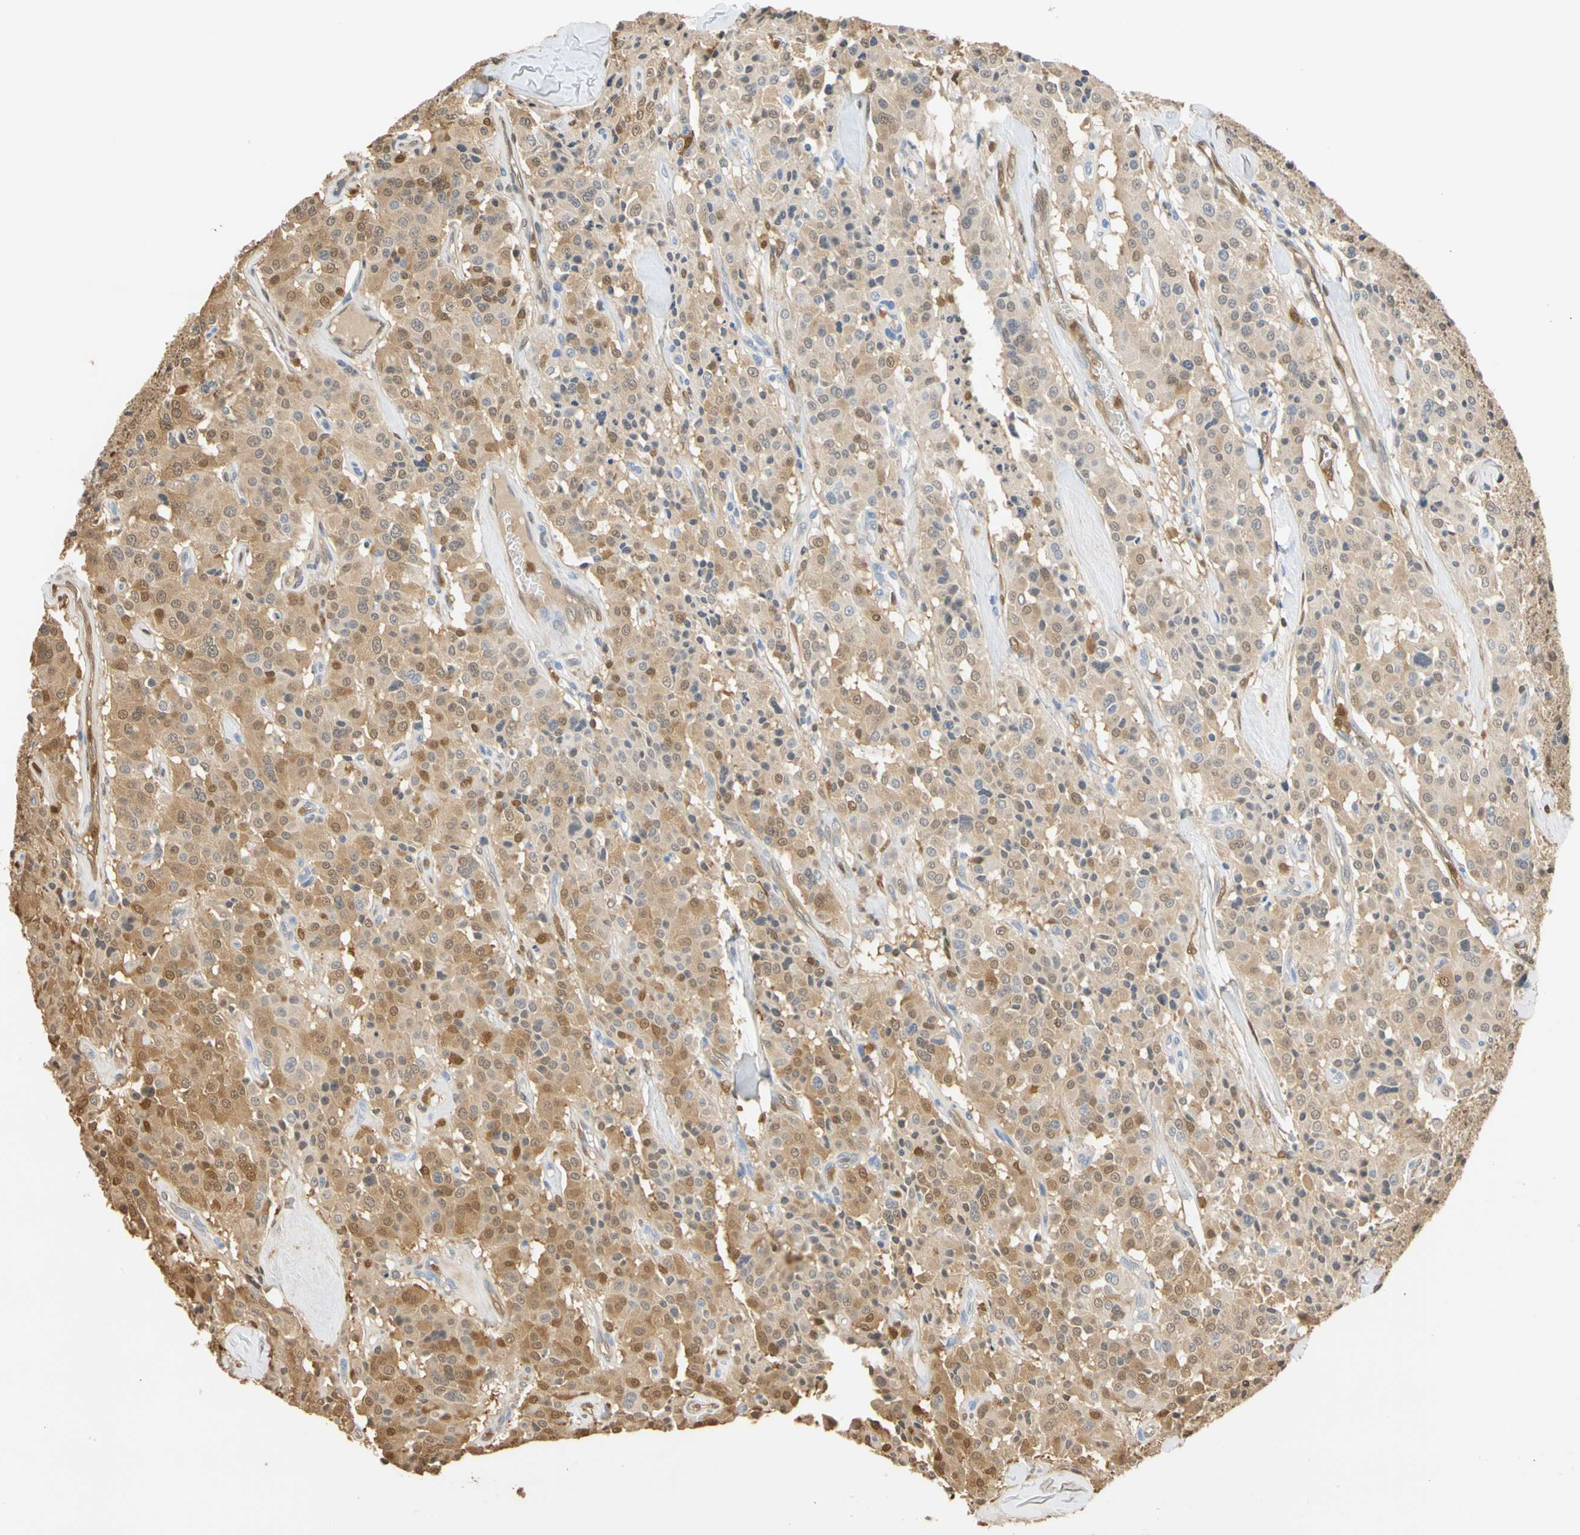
{"staining": {"intensity": "moderate", "quantity": "25%-75%", "location": "cytoplasmic/membranous,nuclear"}, "tissue": "carcinoid", "cell_type": "Tumor cells", "image_type": "cancer", "snomed": [{"axis": "morphology", "description": "Carcinoid, malignant, NOS"}, {"axis": "topography", "description": "Lung"}], "caption": "A histopathology image showing moderate cytoplasmic/membranous and nuclear positivity in about 25%-75% of tumor cells in carcinoid, as visualized by brown immunohistochemical staining.", "gene": "S100A6", "patient": {"sex": "male", "age": 30}}